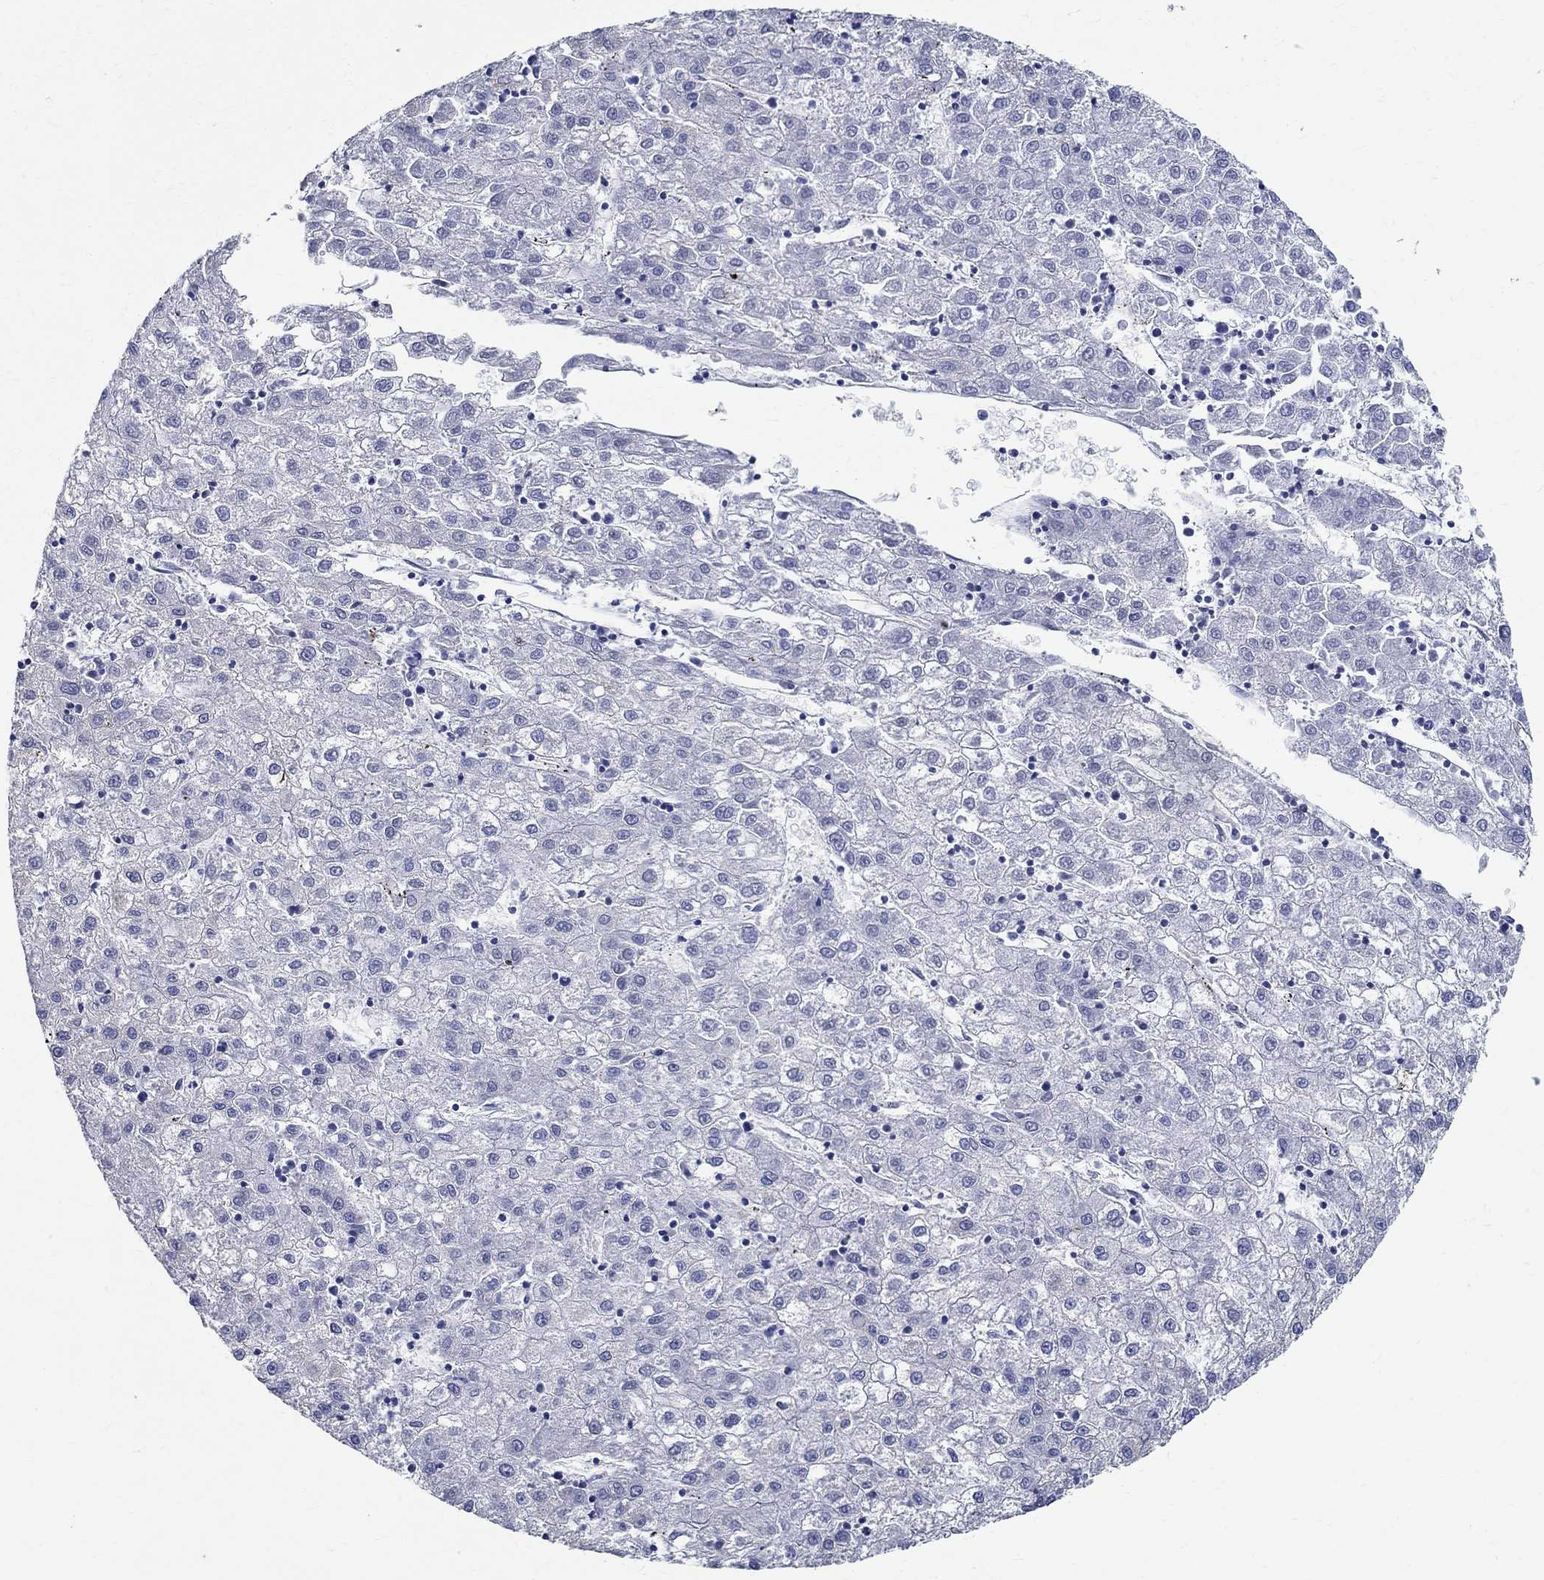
{"staining": {"intensity": "negative", "quantity": "none", "location": "none"}, "tissue": "liver cancer", "cell_type": "Tumor cells", "image_type": "cancer", "snomed": [{"axis": "morphology", "description": "Carcinoma, Hepatocellular, NOS"}, {"axis": "topography", "description": "Liver"}], "caption": "This histopathology image is of hepatocellular carcinoma (liver) stained with immunohistochemistry to label a protein in brown with the nuclei are counter-stained blue. There is no positivity in tumor cells.", "gene": "TSPAN16", "patient": {"sex": "male", "age": 72}}